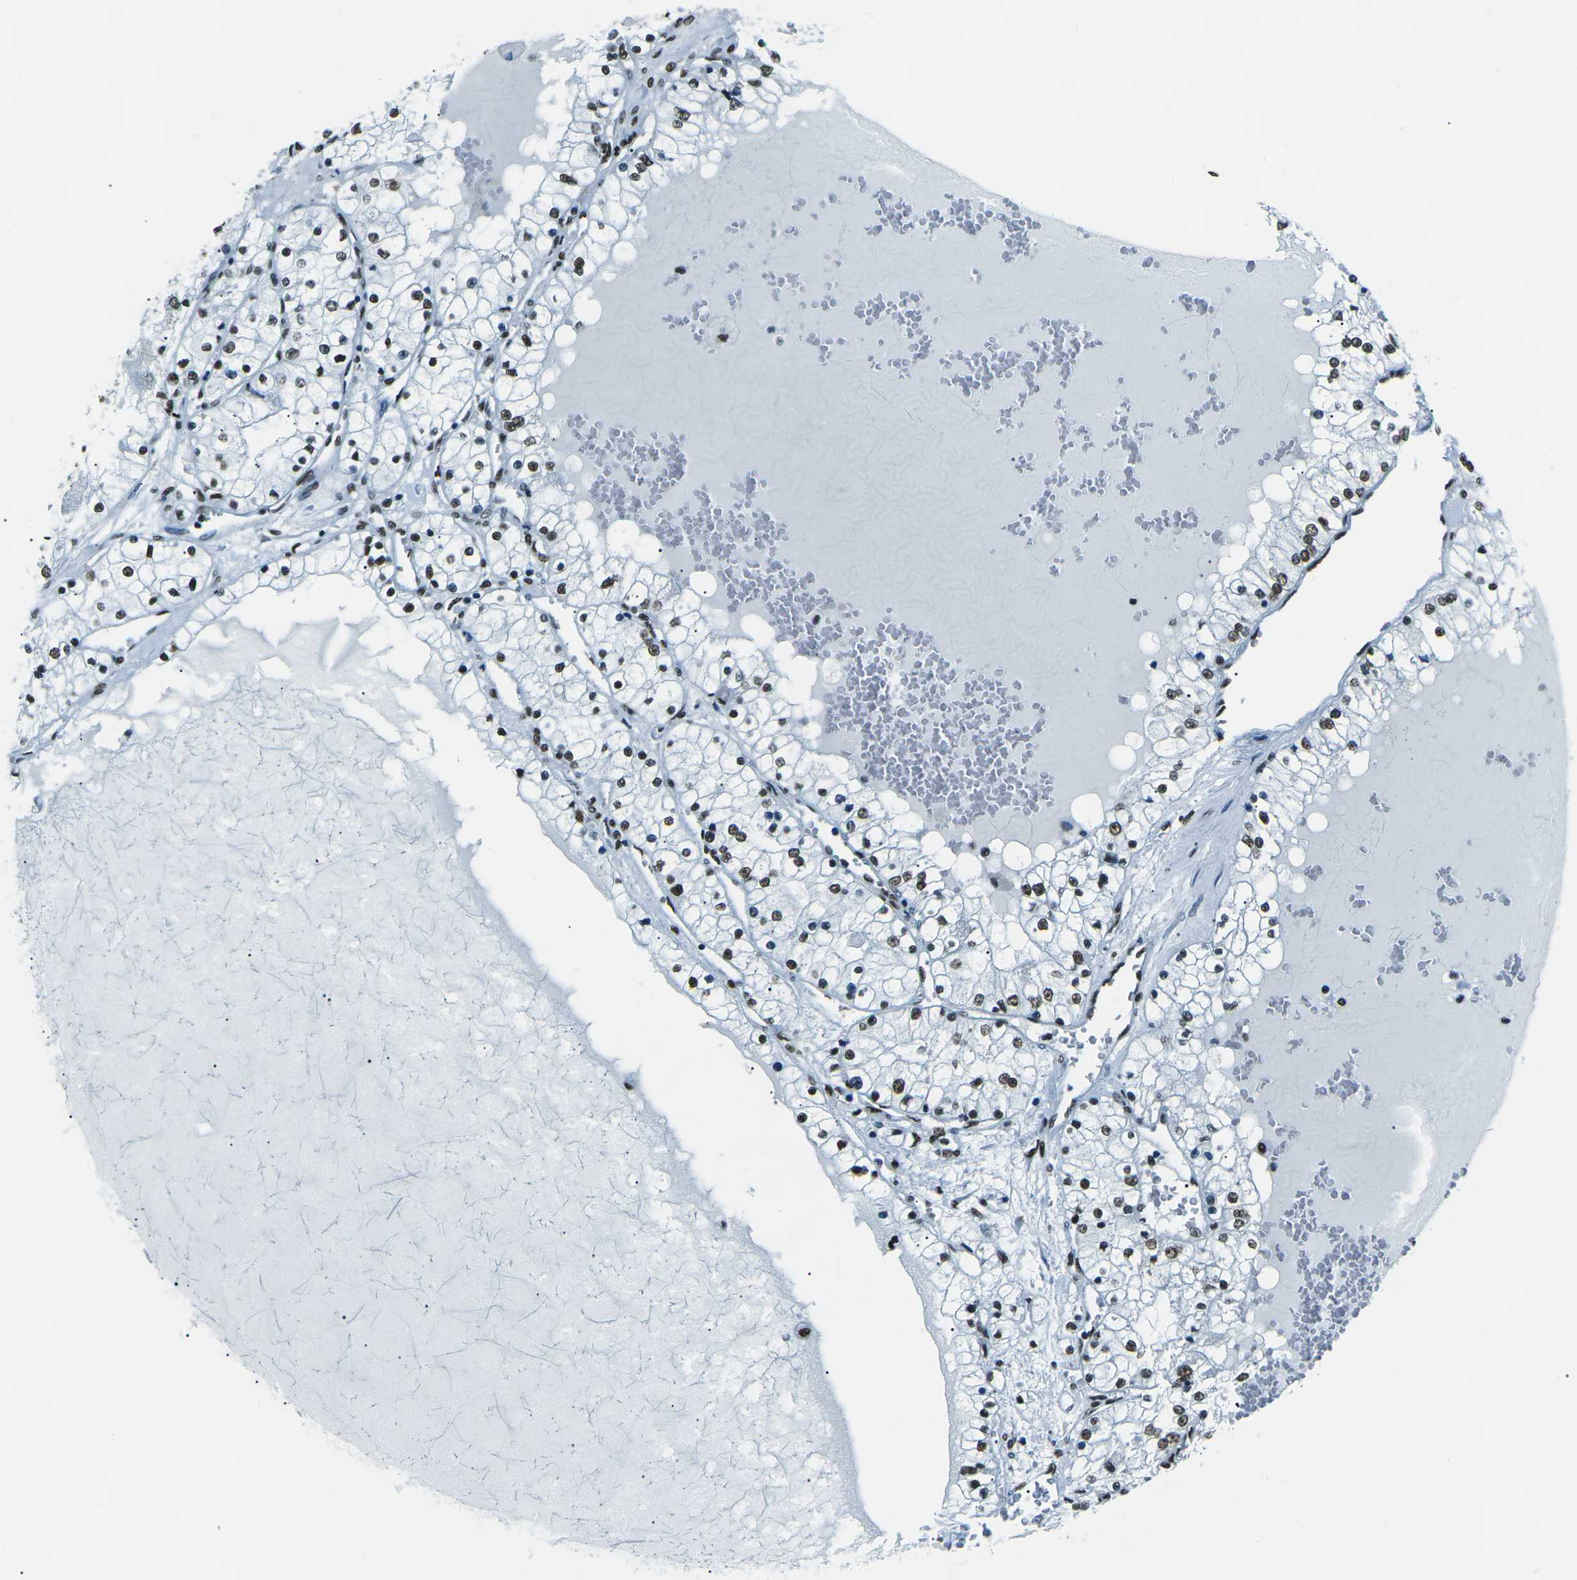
{"staining": {"intensity": "moderate", "quantity": ">75%", "location": "nuclear"}, "tissue": "renal cancer", "cell_type": "Tumor cells", "image_type": "cancer", "snomed": [{"axis": "morphology", "description": "Adenocarcinoma, NOS"}, {"axis": "topography", "description": "Kidney"}], "caption": "Immunohistochemistry of human adenocarcinoma (renal) exhibits medium levels of moderate nuclear staining in about >75% of tumor cells.", "gene": "HNRNPL", "patient": {"sex": "male", "age": 68}}